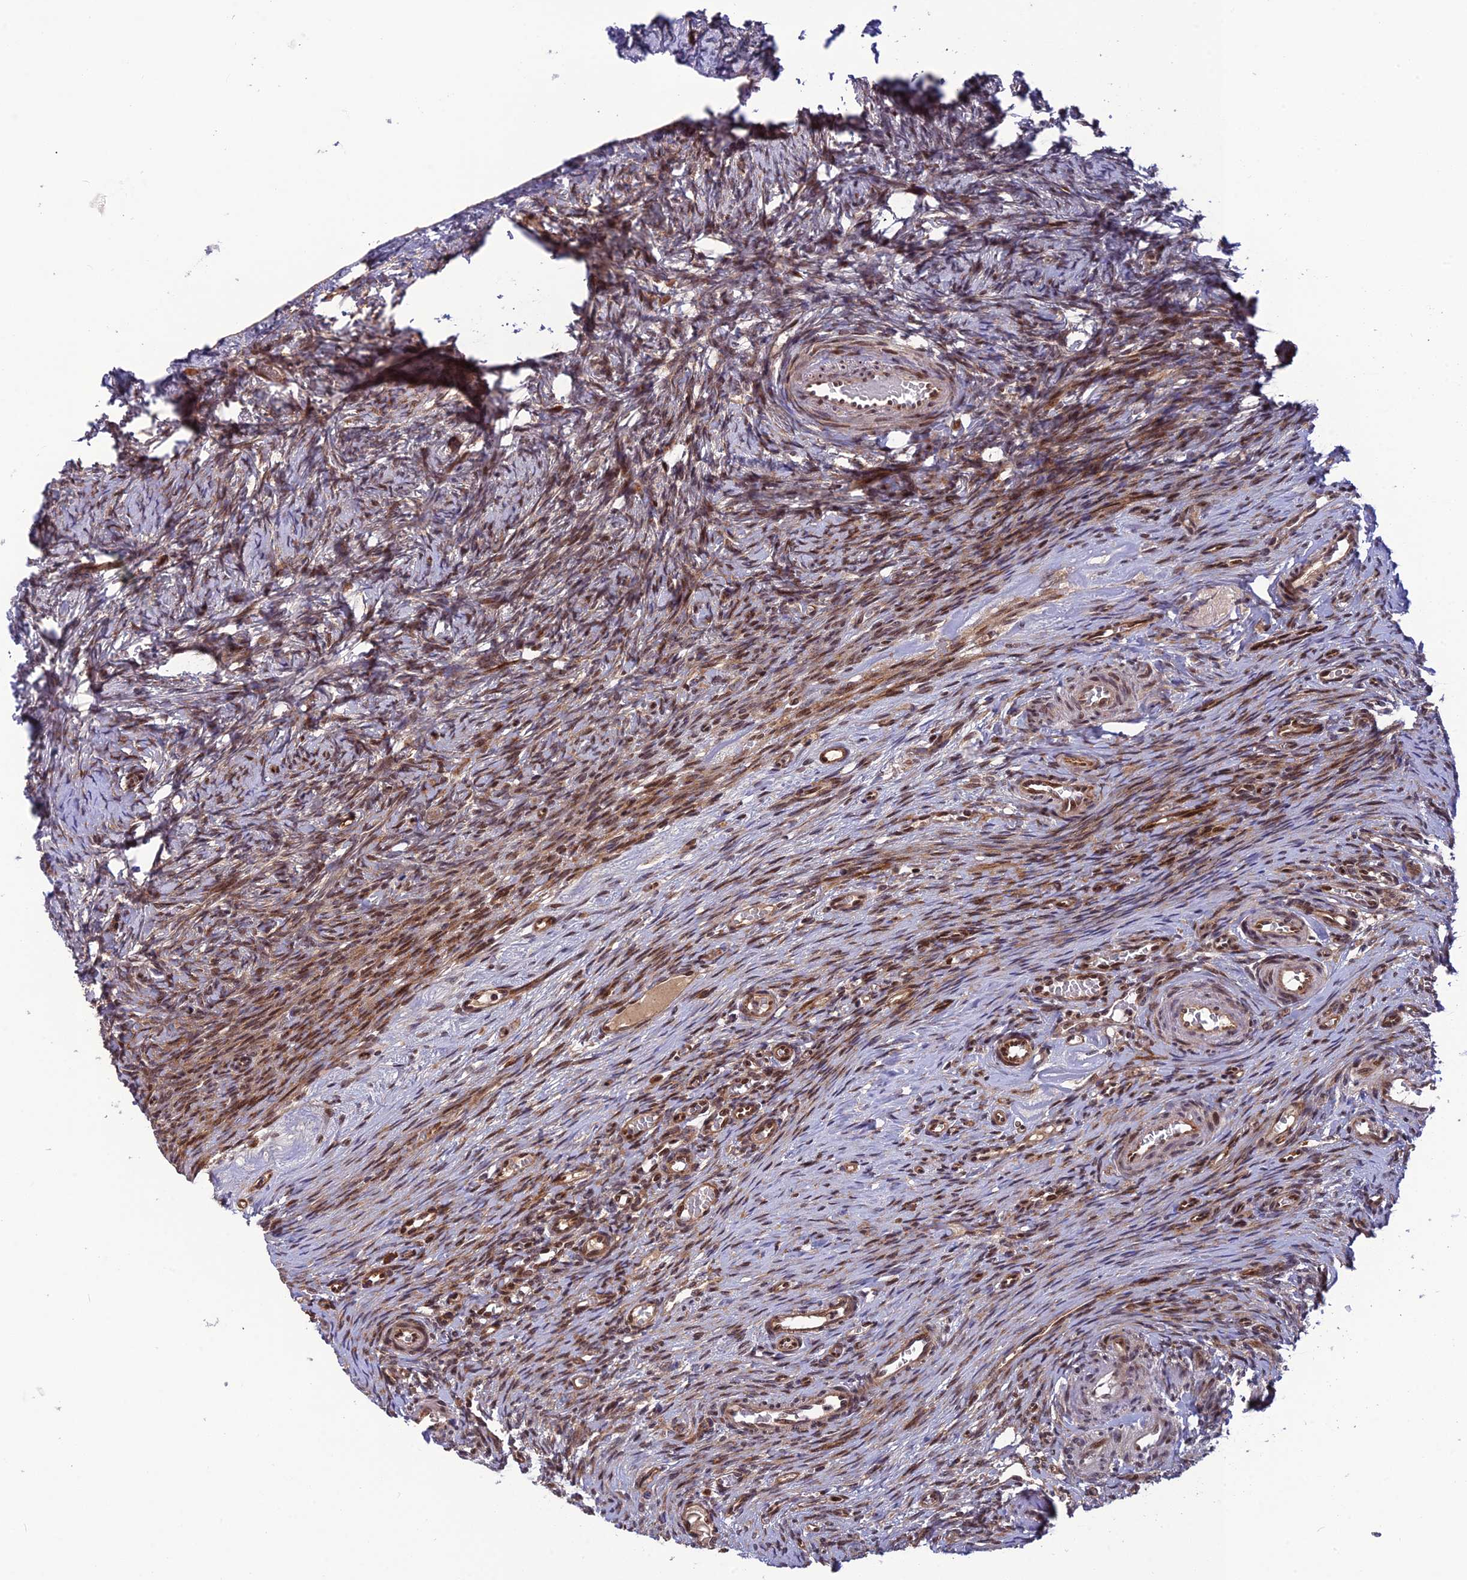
{"staining": {"intensity": "moderate", "quantity": "25%-75%", "location": "cytoplasmic/membranous,nuclear"}, "tissue": "ovary", "cell_type": "Ovarian stroma cells", "image_type": "normal", "snomed": [{"axis": "morphology", "description": "Adenocarcinoma, NOS"}, {"axis": "topography", "description": "Endometrium"}], "caption": "Protein staining demonstrates moderate cytoplasmic/membranous,nuclear expression in about 25%-75% of ovarian stroma cells in normal ovary.", "gene": "SMIM7", "patient": {"sex": "female", "age": 32}}